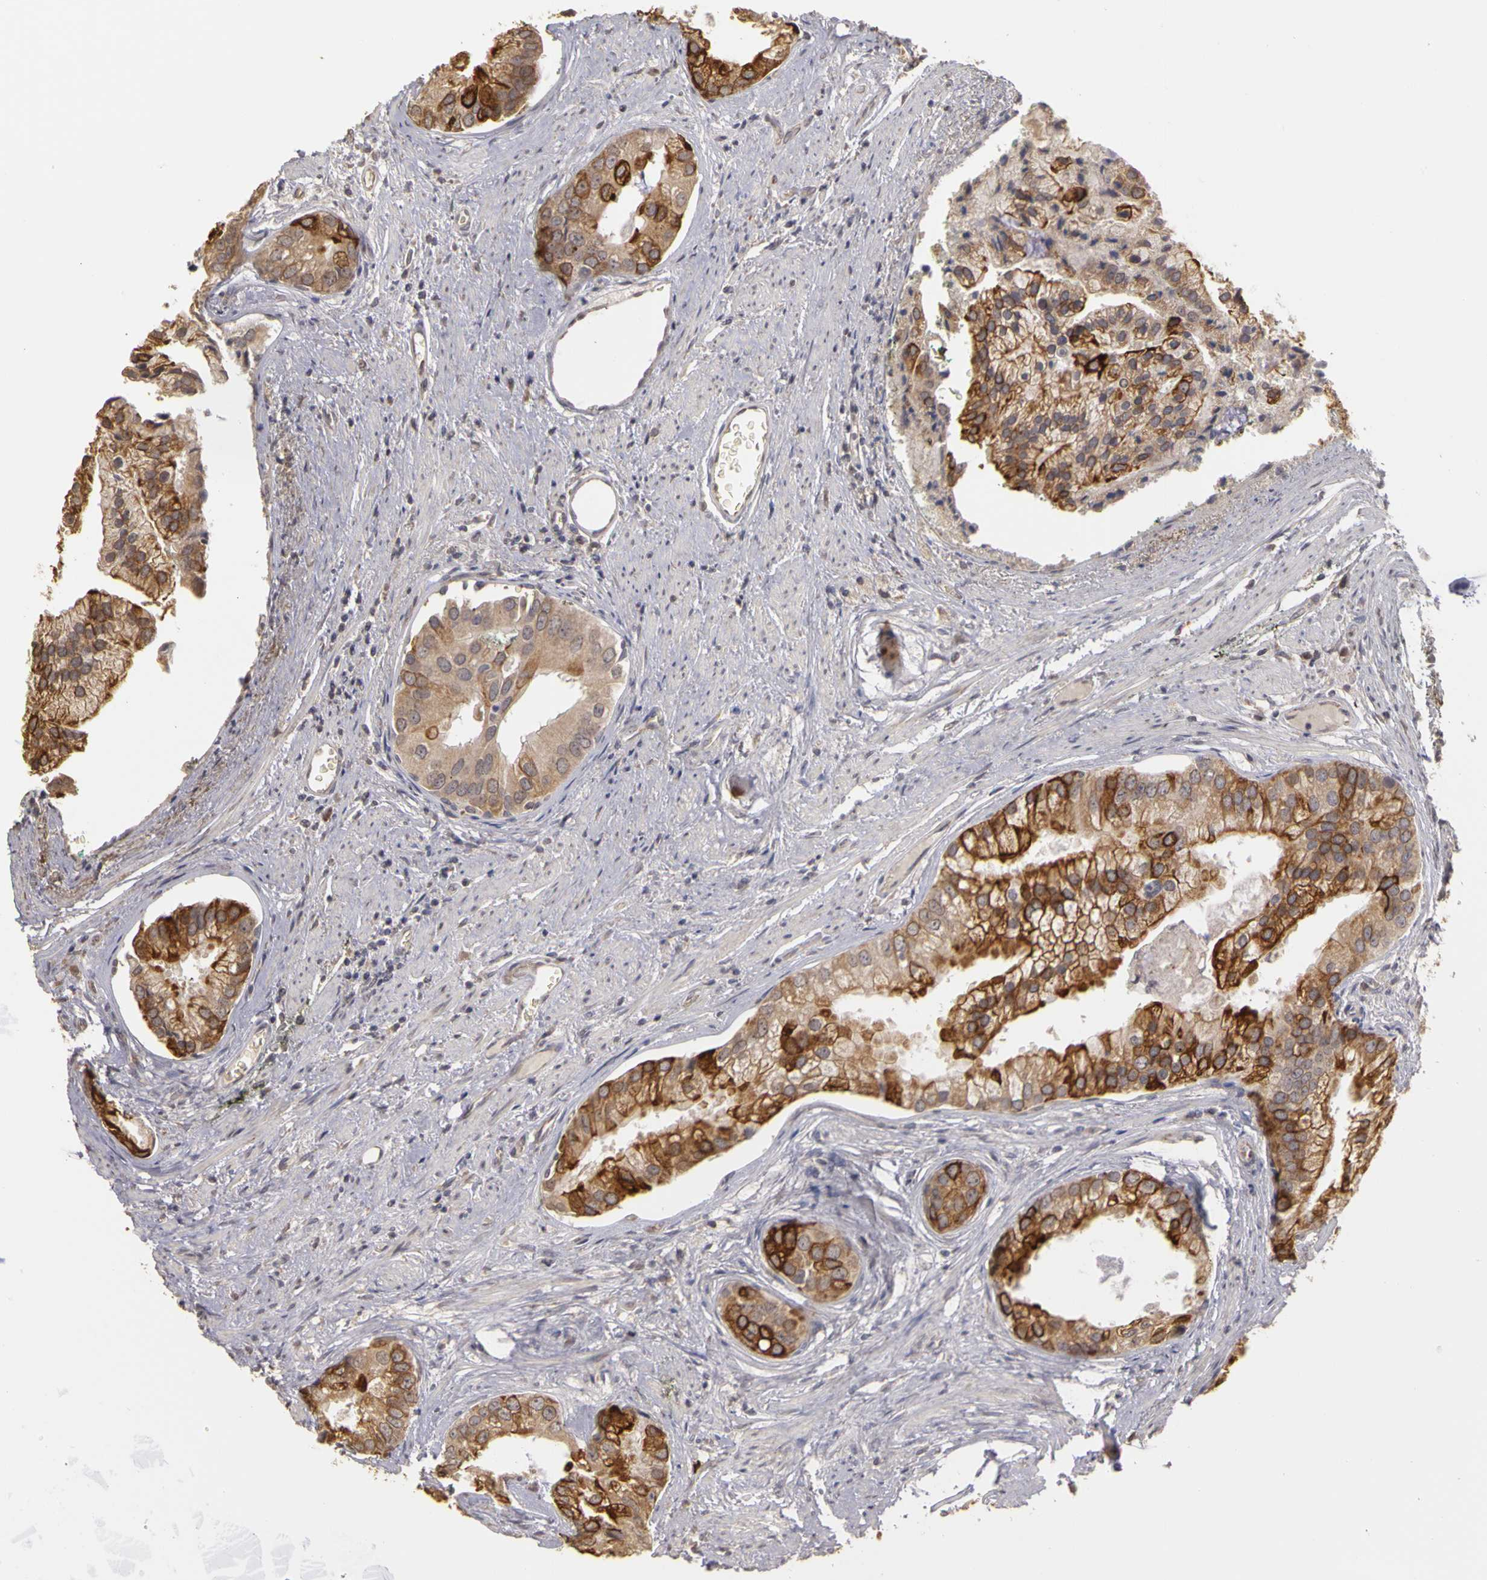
{"staining": {"intensity": "strong", "quantity": ">75%", "location": "cytoplasmic/membranous"}, "tissue": "prostate cancer", "cell_type": "Tumor cells", "image_type": "cancer", "snomed": [{"axis": "morphology", "description": "Adenocarcinoma, Low grade"}, {"axis": "topography", "description": "Prostate"}], "caption": "A micrograph of low-grade adenocarcinoma (prostate) stained for a protein displays strong cytoplasmic/membranous brown staining in tumor cells.", "gene": "FRMD7", "patient": {"sex": "male", "age": 71}}